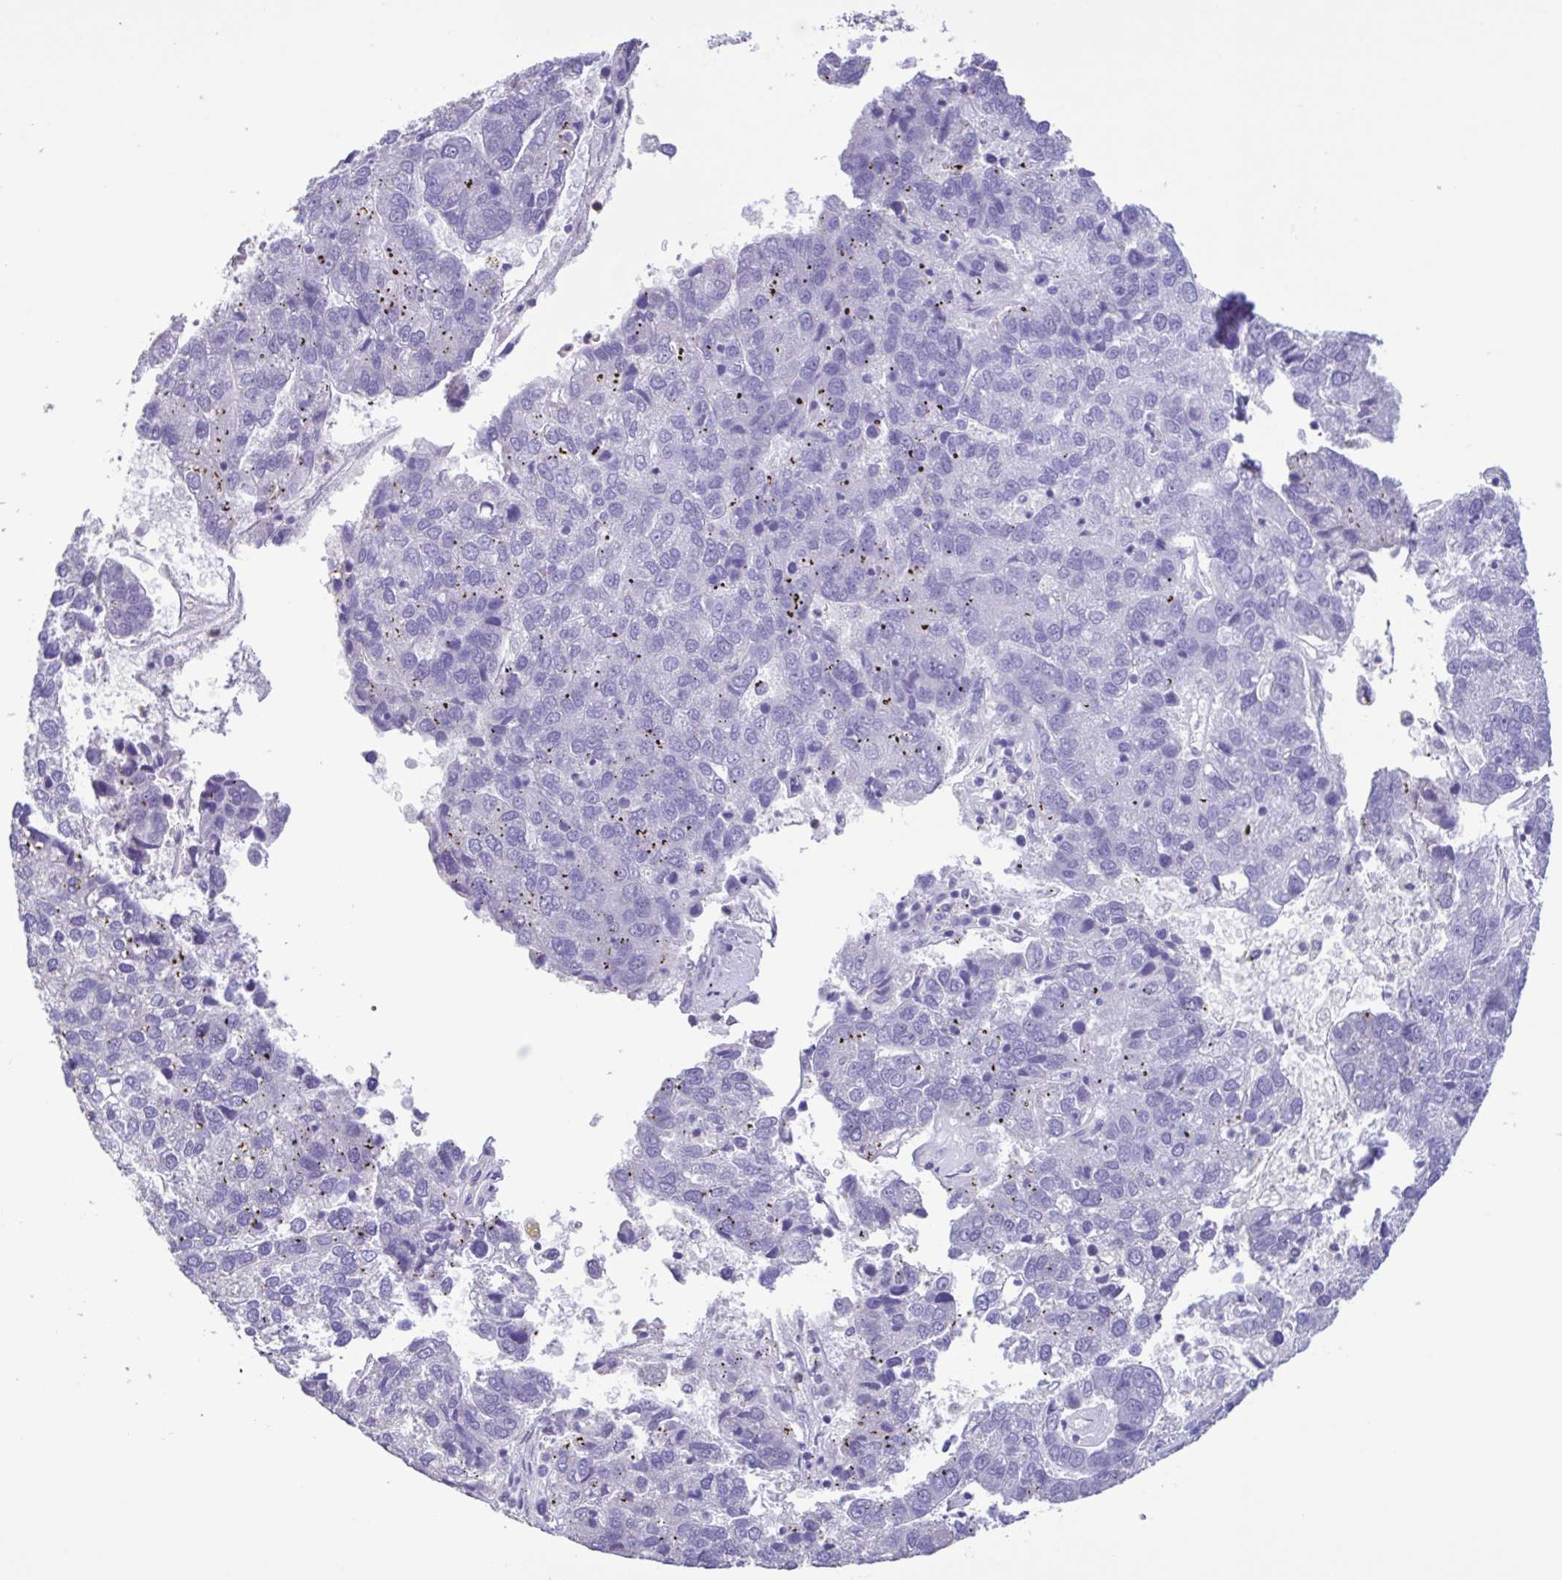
{"staining": {"intensity": "negative", "quantity": "none", "location": "none"}, "tissue": "pancreatic cancer", "cell_type": "Tumor cells", "image_type": "cancer", "snomed": [{"axis": "morphology", "description": "Adenocarcinoma, NOS"}, {"axis": "topography", "description": "Pancreas"}], "caption": "Image shows no significant protein staining in tumor cells of pancreatic cancer (adenocarcinoma).", "gene": "PLA2G4E", "patient": {"sex": "female", "age": 61}}